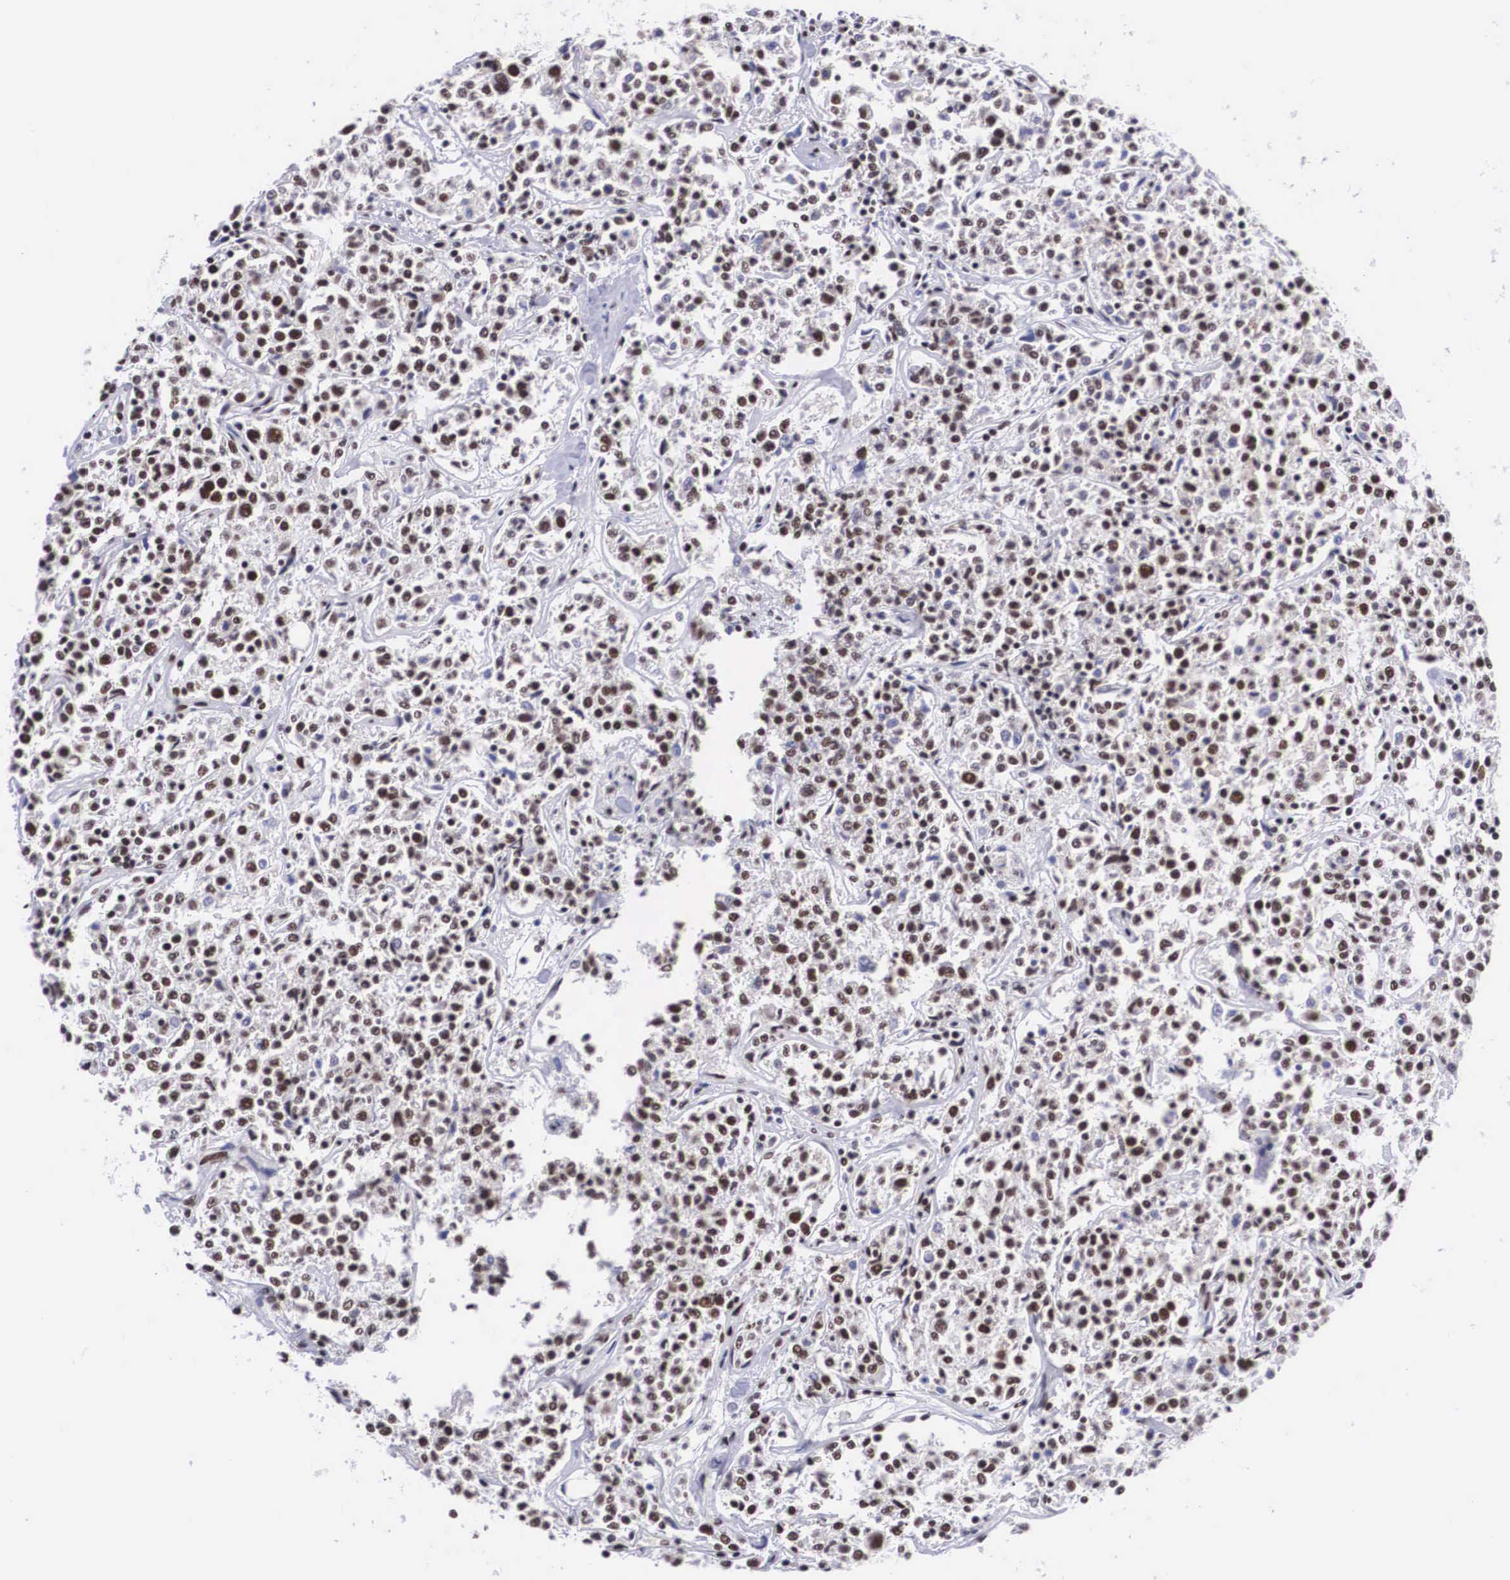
{"staining": {"intensity": "strong", "quantity": "25%-75%", "location": "nuclear"}, "tissue": "lymphoma", "cell_type": "Tumor cells", "image_type": "cancer", "snomed": [{"axis": "morphology", "description": "Malignant lymphoma, non-Hodgkin's type, Low grade"}, {"axis": "topography", "description": "Small intestine"}], "caption": "Brown immunohistochemical staining in human malignant lymphoma, non-Hodgkin's type (low-grade) exhibits strong nuclear expression in approximately 25%-75% of tumor cells.", "gene": "SF3A1", "patient": {"sex": "female", "age": 59}}